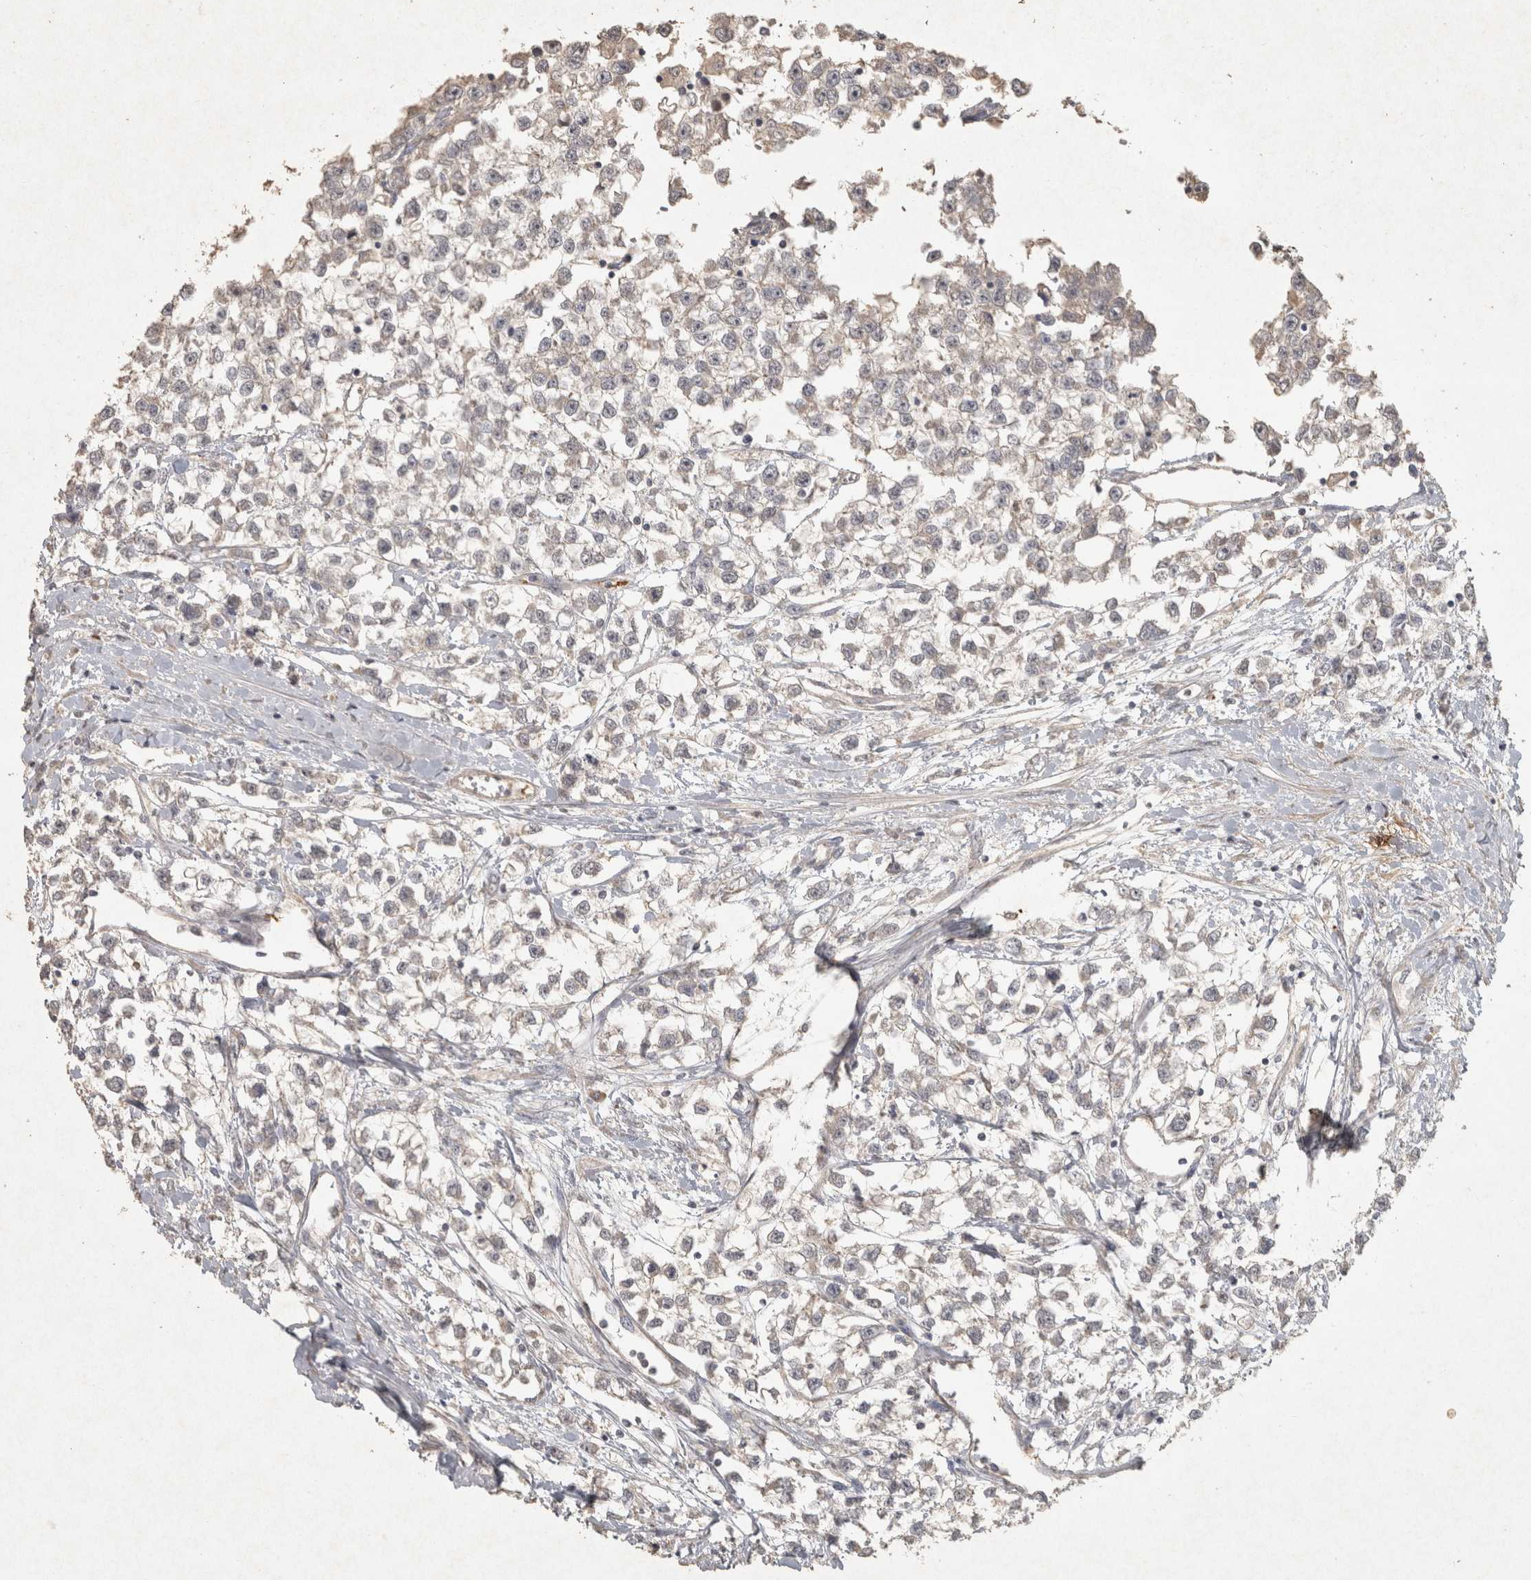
{"staining": {"intensity": "negative", "quantity": "none", "location": "none"}, "tissue": "testis cancer", "cell_type": "Tumor cells", "image_type": "cancer", "snomed": [{"axis": "morphology", "description": "Seminoma, NOS"}, {"axis": "morphology", "description": "Carcinoma, Embryonal, NOS"}, {"axis": "topography", "description": "Testis"}], "caption": "Seminoma (testis) stained for a protein using IHC exhibits no expression tumor cells.", "gene": "OSTN", "patient": {"sex": "male", "age": 51}}